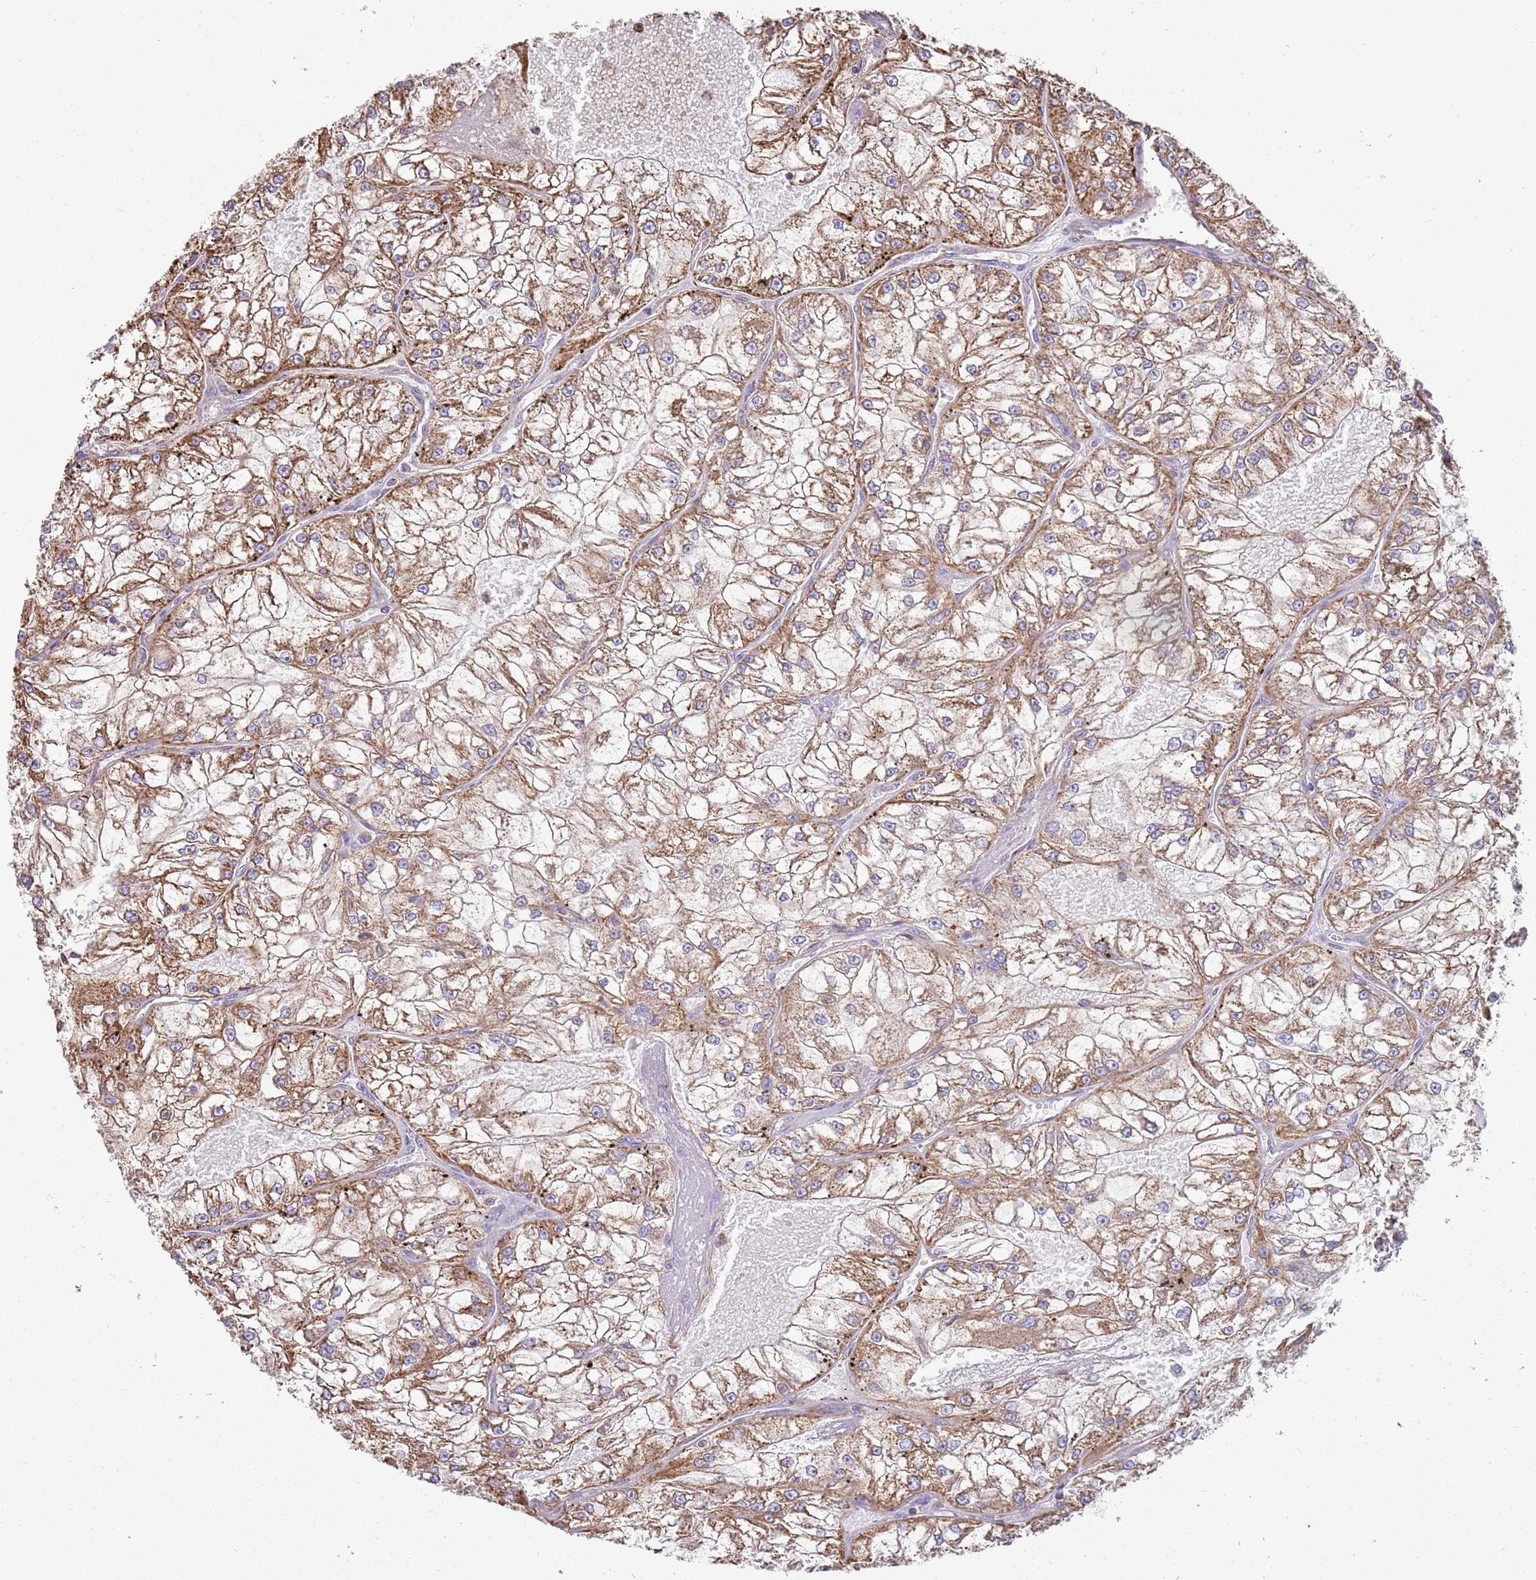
{"staining": {"intensity": "moderate", "quantity": ">75%", "location": "cytoplasmic/membranous"}, "tissue": "renal cancer", "cell_type": "Tumor cells", "image_type": "cancer", "snomed": [{"axis": "morphology", "description": "Adenocarcinoma, NOS"}, {"axis": "topography", "description": "Kidney"}], "caption": "Immunohistochemistry image of neoplastic tissue: adenocarcinoma (renal) stained using immunohistochemistry (IHC) exhibits medium levels of moderate protein expression localized specifically in the cytoplasmic/membranous of tumor cells, appearing as a cytoplasmic/membranous brown color.", "gene": "TTLL1", "patient": {"sex": "female", "age": 72}}